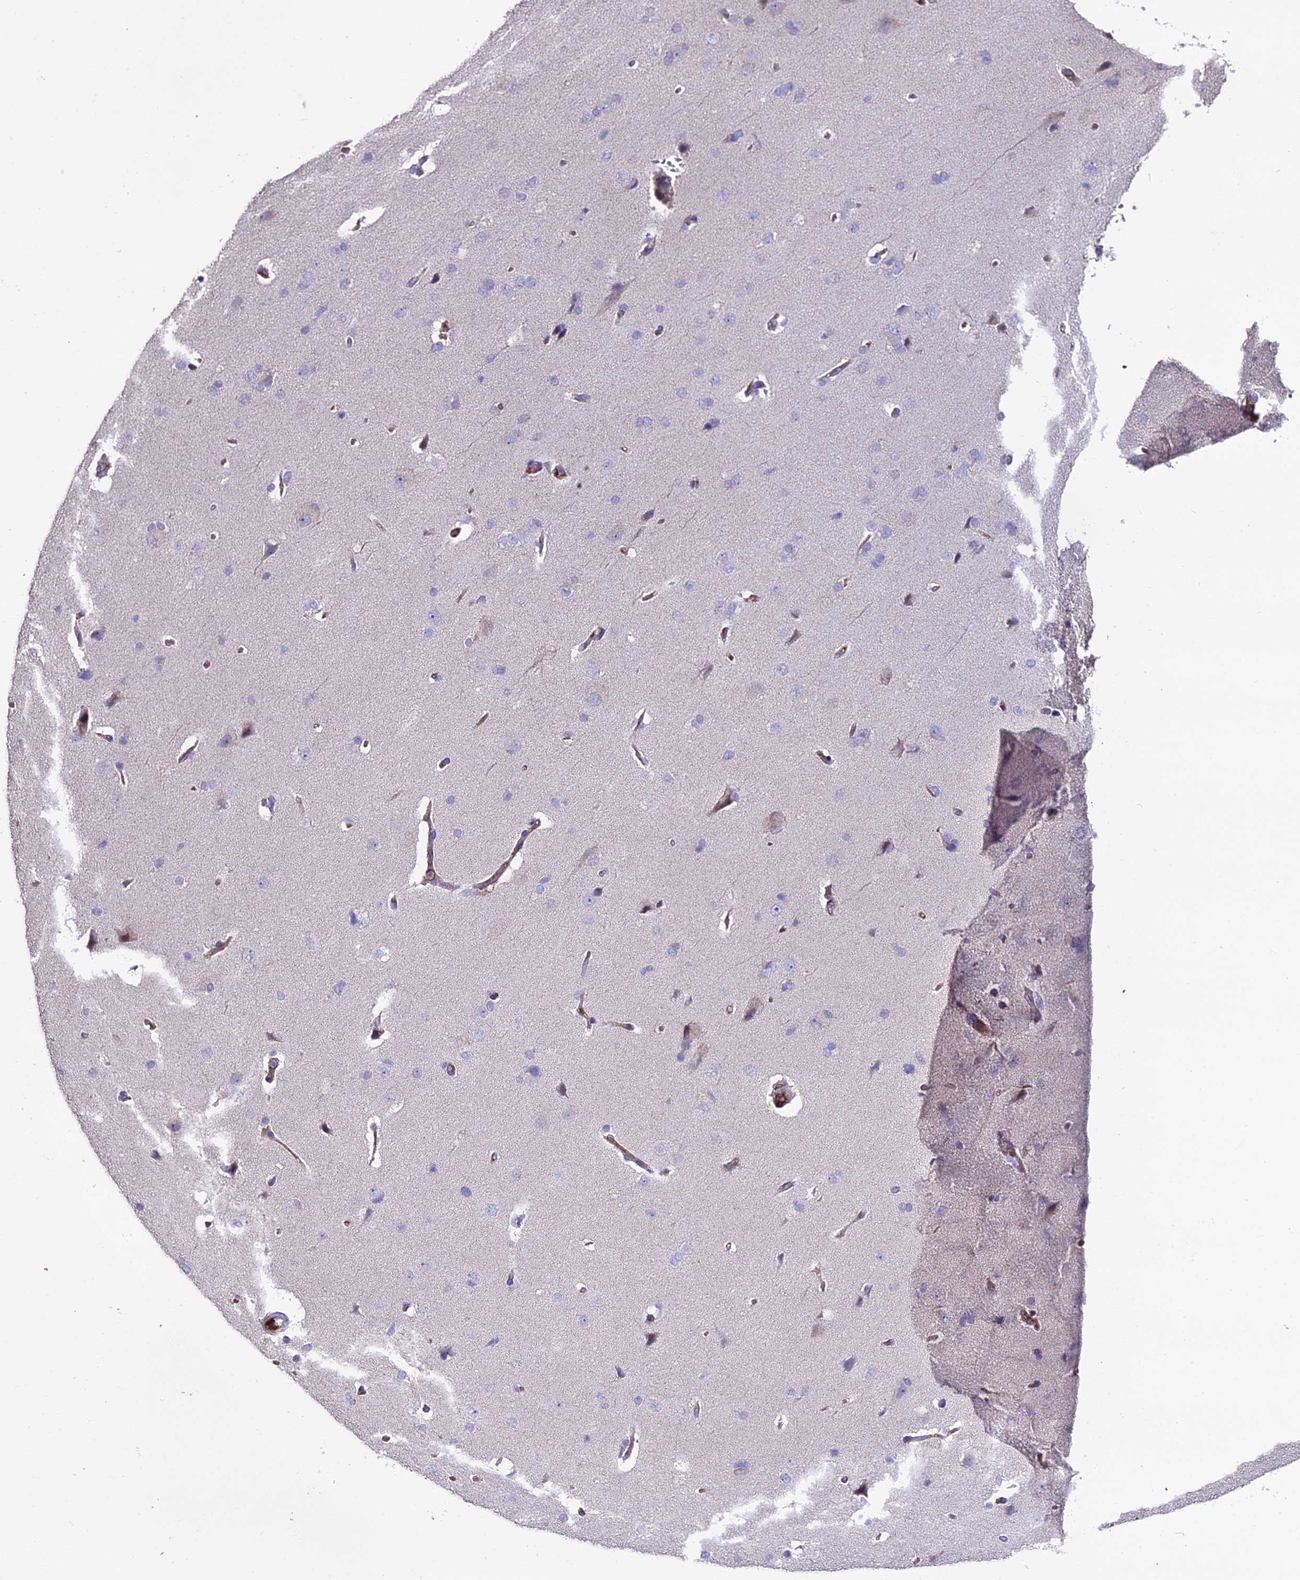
{"staining": {"intensity": "moderate", "quantity": ">75%", "location": "cytoplasmic/membranous"}, "tissue": "cerebral cortex", "cell_type": "Endothelial cells", "image_type": "normal", "snomed": [{"axis": "morphology", "description": "Normal tissue, NOS"}, {"axis": "topography", "description": "Cerebral cortex"}], "caption": "Immunohistochemistry (IHC) (DAB) staining of unremarkable human cerebral cortex exhibits moderate cytoplasmic/membranous protein positivity in approximately >75% of endothelial cells. Immunohistochemistry (IHC) stains the protein in brown and the nuclei are stained blue.", "gene": "BEX4", "patient": {"sex": "male", "age": 62}}